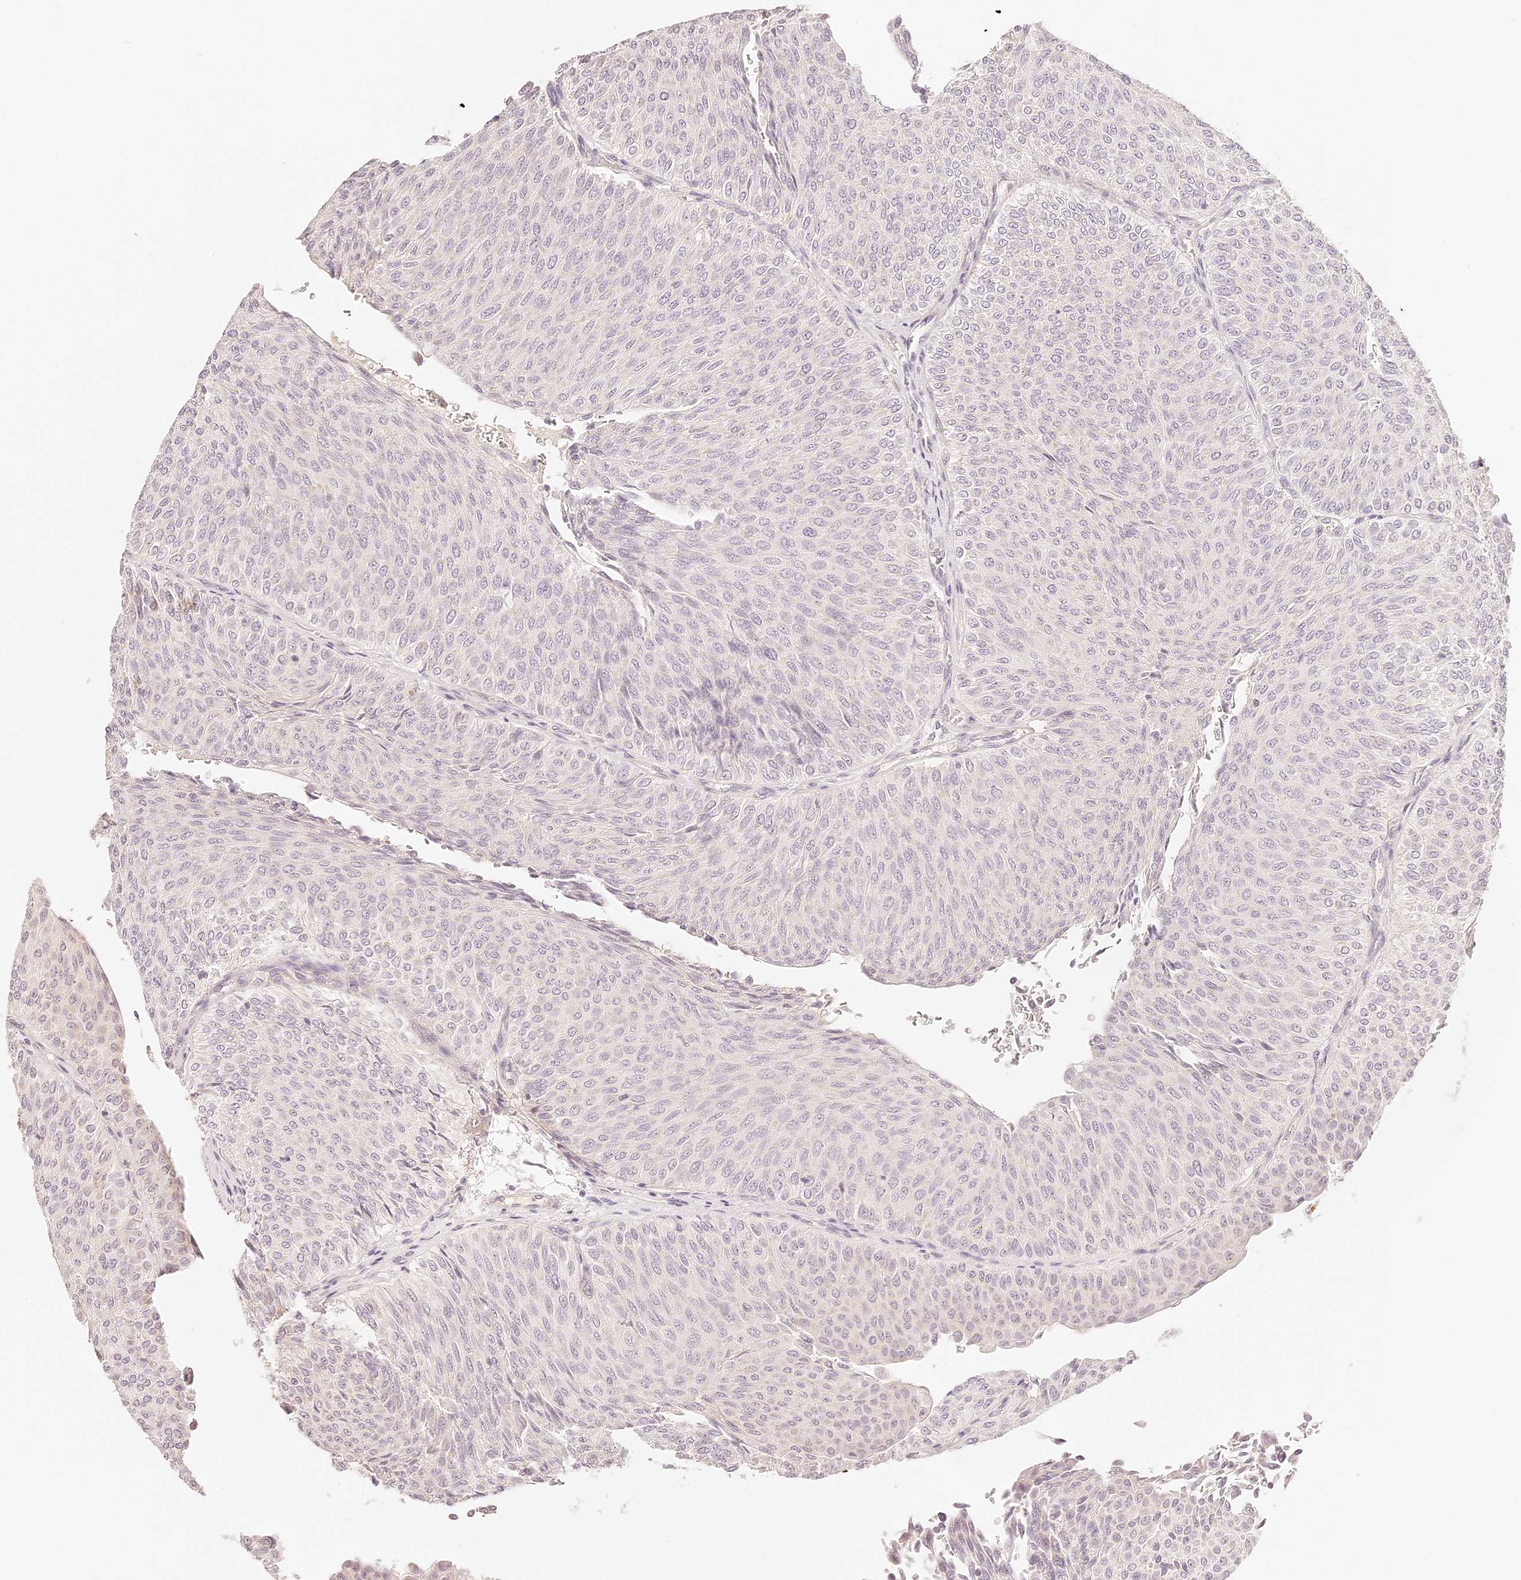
{"staining": {"intensity": "negative", "quantity": "none", "location": "none"}, "tissue": "urothelial cancer", "cell_type": "Tumor cells", "image_type": "cancer", "snomed": [{"axis": "morphology", "description": "Urothelial carcinoma, Low grade"}, {"axis": "topography", "description": "Urinary bladder"}], "caption": "Tumor cells are negative for protein expression in human urothelial carcinoma (low-grade).", "gene": "TRIM45", "patient": {"sex": "male", "age": 78}}